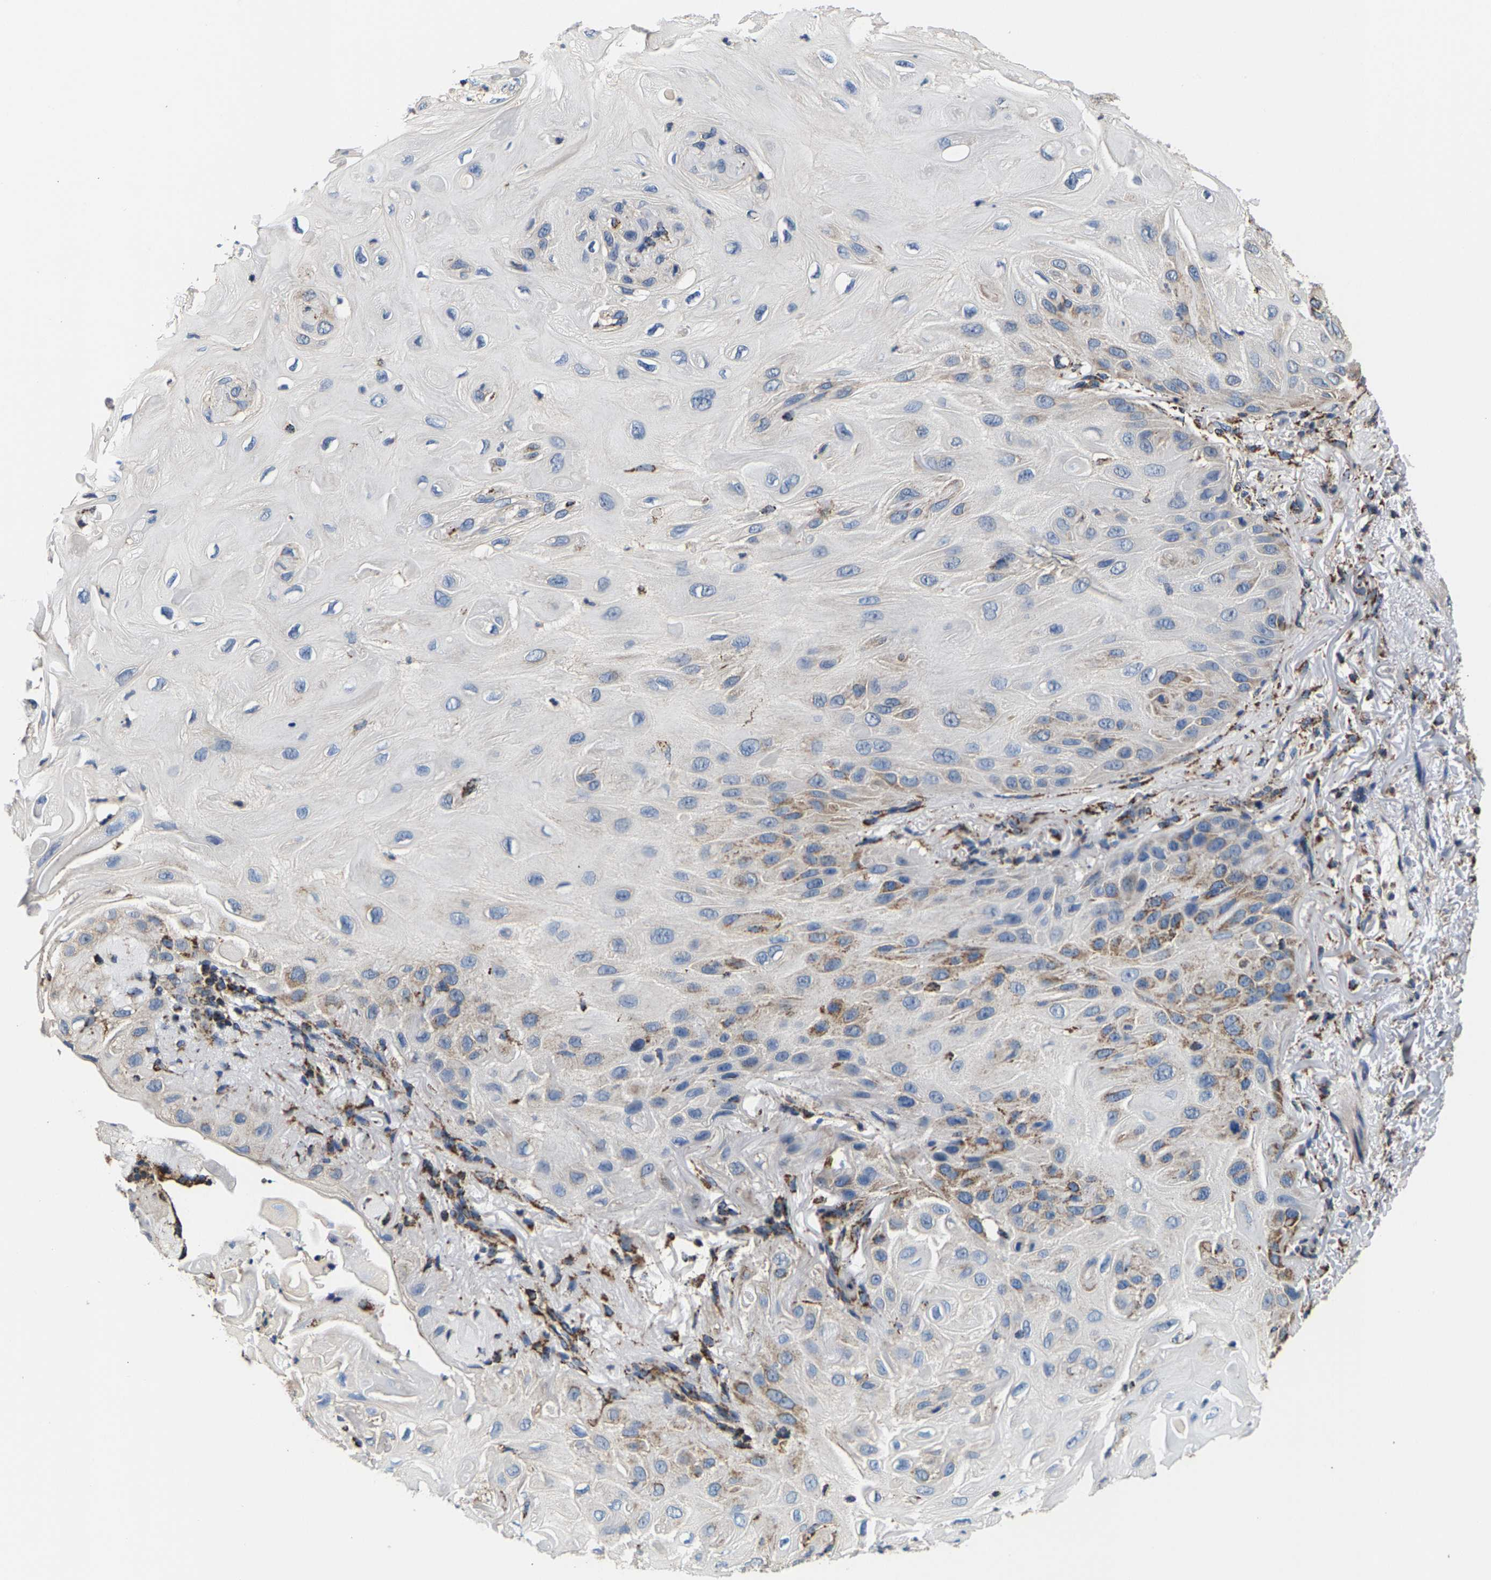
{"staining": {"intensity": "moderate", "quantity": "<25%", "location": "cytoplasmic/membranous"}, "tissue": "skin cancer", "cell_type": "Tumor cells", "image_type": "cancer", "snomed": [{"axis": "morphology", "description": "Squamous cell carcinoma, NOS"}, {"axis": "topography", "description": "Skin"}], "caption": "Immunohistochemistry micrograph of human squamous cell carcinoma (skin) stained for a protein (brown), which shows low levels of moderate cytoplasmic/membranous staining in approximately <25% of tumor cells.", "gene": "SHMT2", "patient": {"sex": "female", "age": 77}}